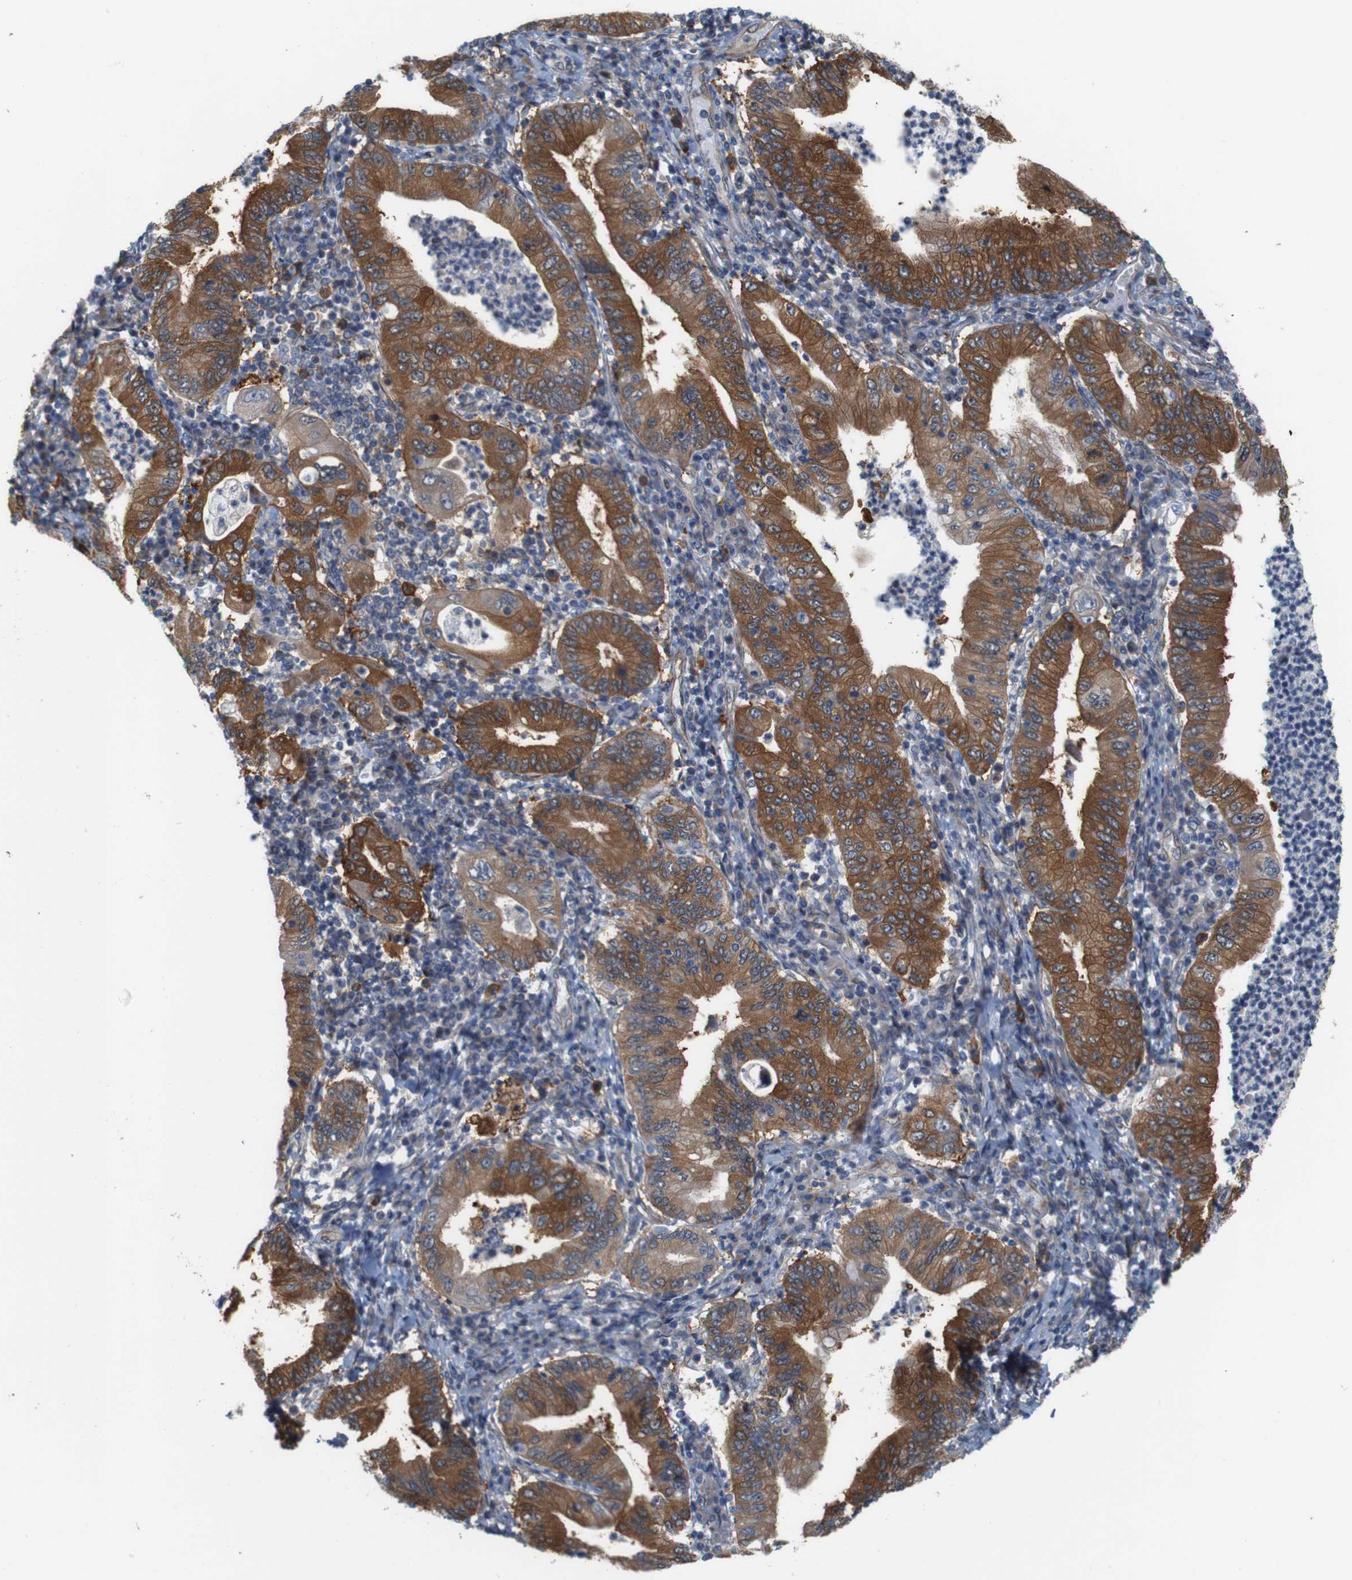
{"staining": {"intensity": "strong", "quantity": ">75%", "location": "cytoplasmic/membranous"}, "tissue": "stomach cancer", "cell_type": "Tumor cells", "image_type": "cancer", "snomed": [{"axis": "morphology", "description": "Normal tissue, NOS"}, {"axis": "morphology", "description": "Adenocarcinoma, NOS"}, {"axis": "topography", "description": "Esophagus"}, {"axis": "topography", "description": "Stomach, upper"}, {"axis": "topography", "description": "Peripheral nerve tissue"}], "caption": "About >75% of tumor cells in stomach adenocarcinoma demonstrate strong cytoplasmic/membranous protein expression as visualized by brown immunohistochemical staining.", "gene": "JPH1", "patient": {"sex": "male", "age": 62}}